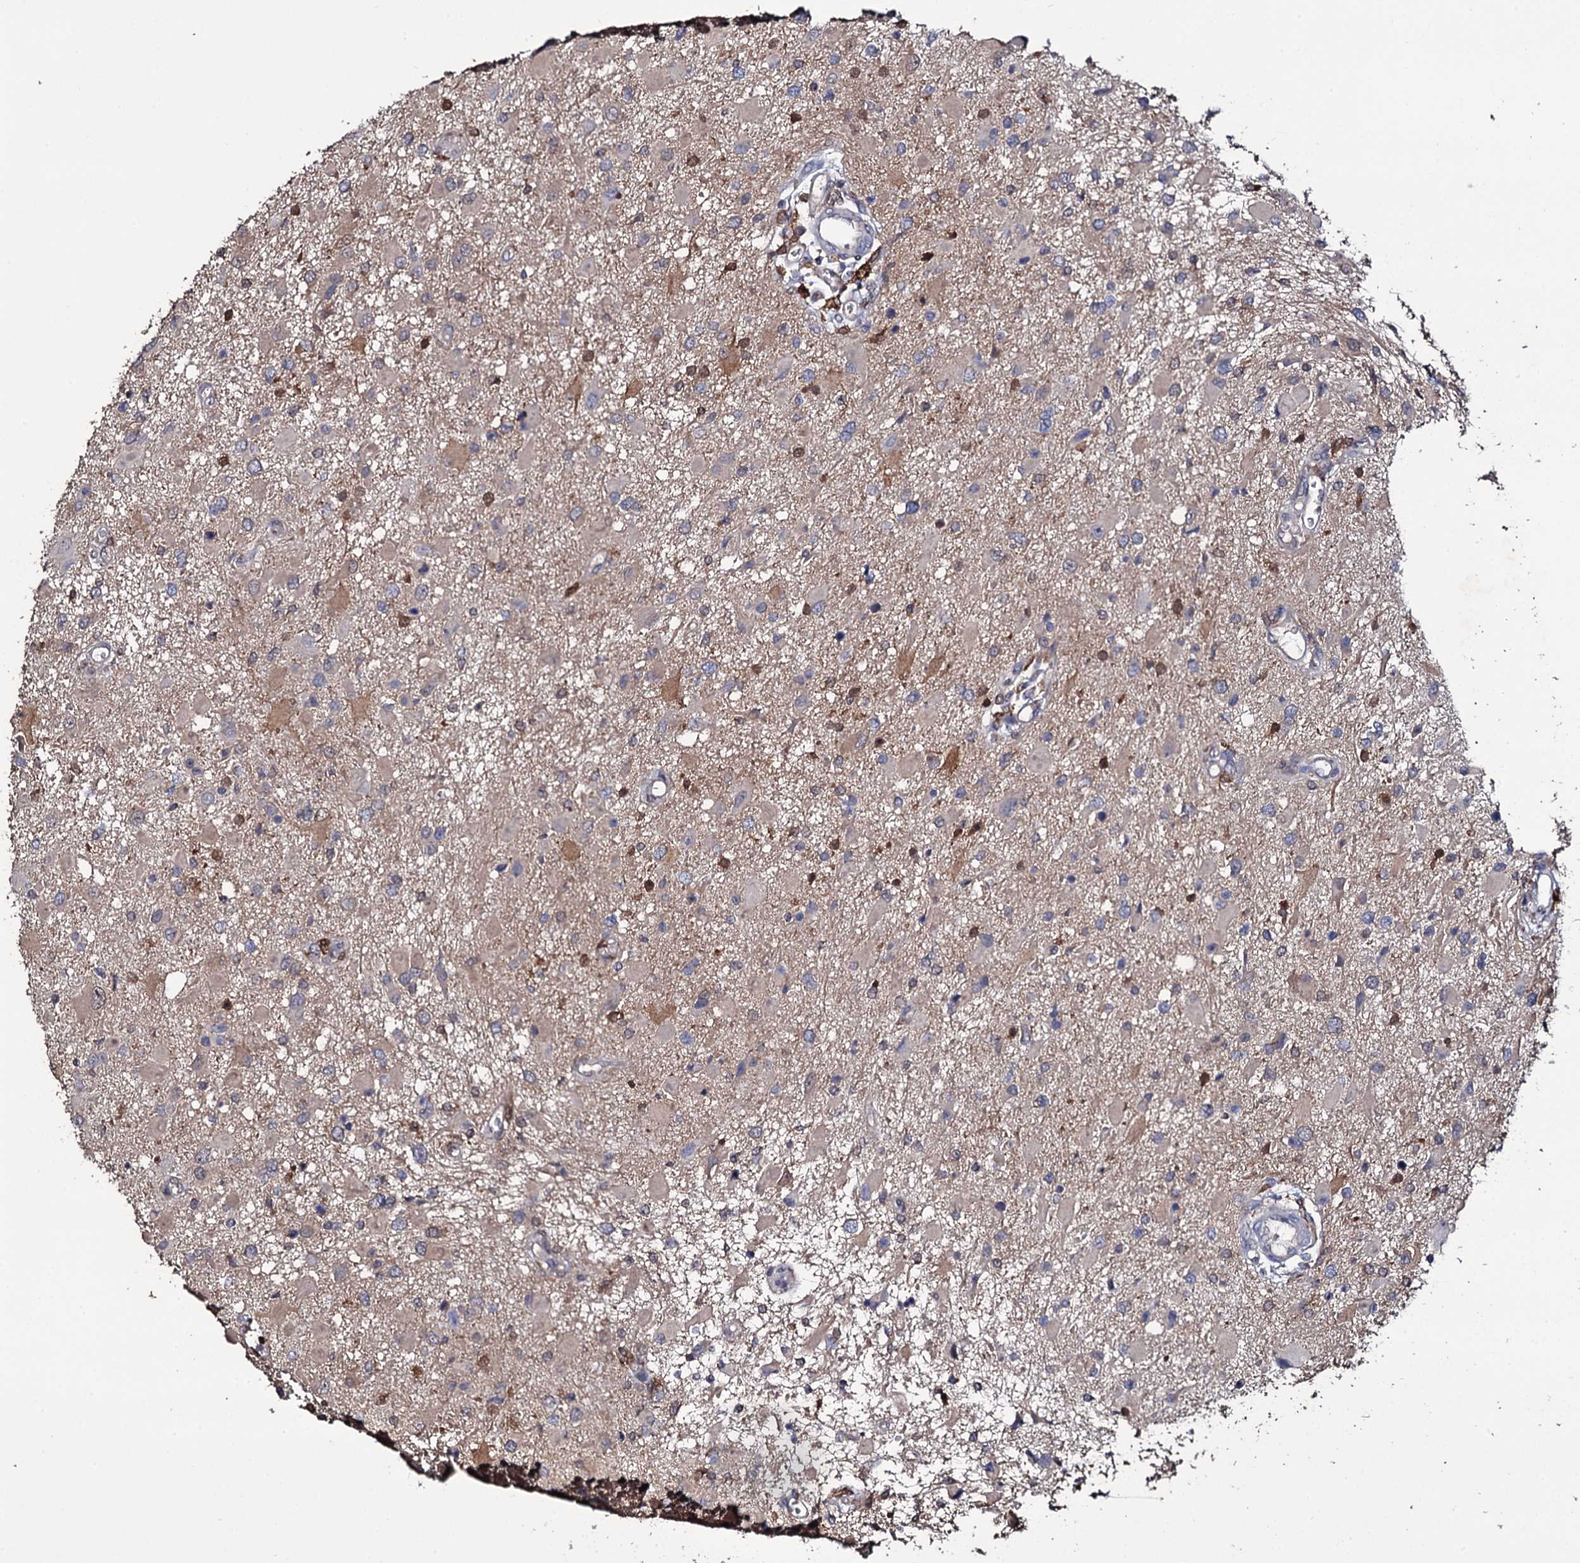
{"staining": {"intensity": "weak", "quantity": "<25%", "location": "cytoplasmic/membranous"}, "tissue": "glioma", "cell_type": "Tumor cells", "image_type": "cancer", "snomed": [{"axis": "morphology", "description": "Glioma, malignant, High grade"}, {"axis": "topography", "description": "Brain"}], "caption": "Glioma stained for a protein using immunohistochemistry (IHC) shows no positivity tumor cells.", "gene": "CRYL1", "patient": {"sex": "male", "age": 53}}